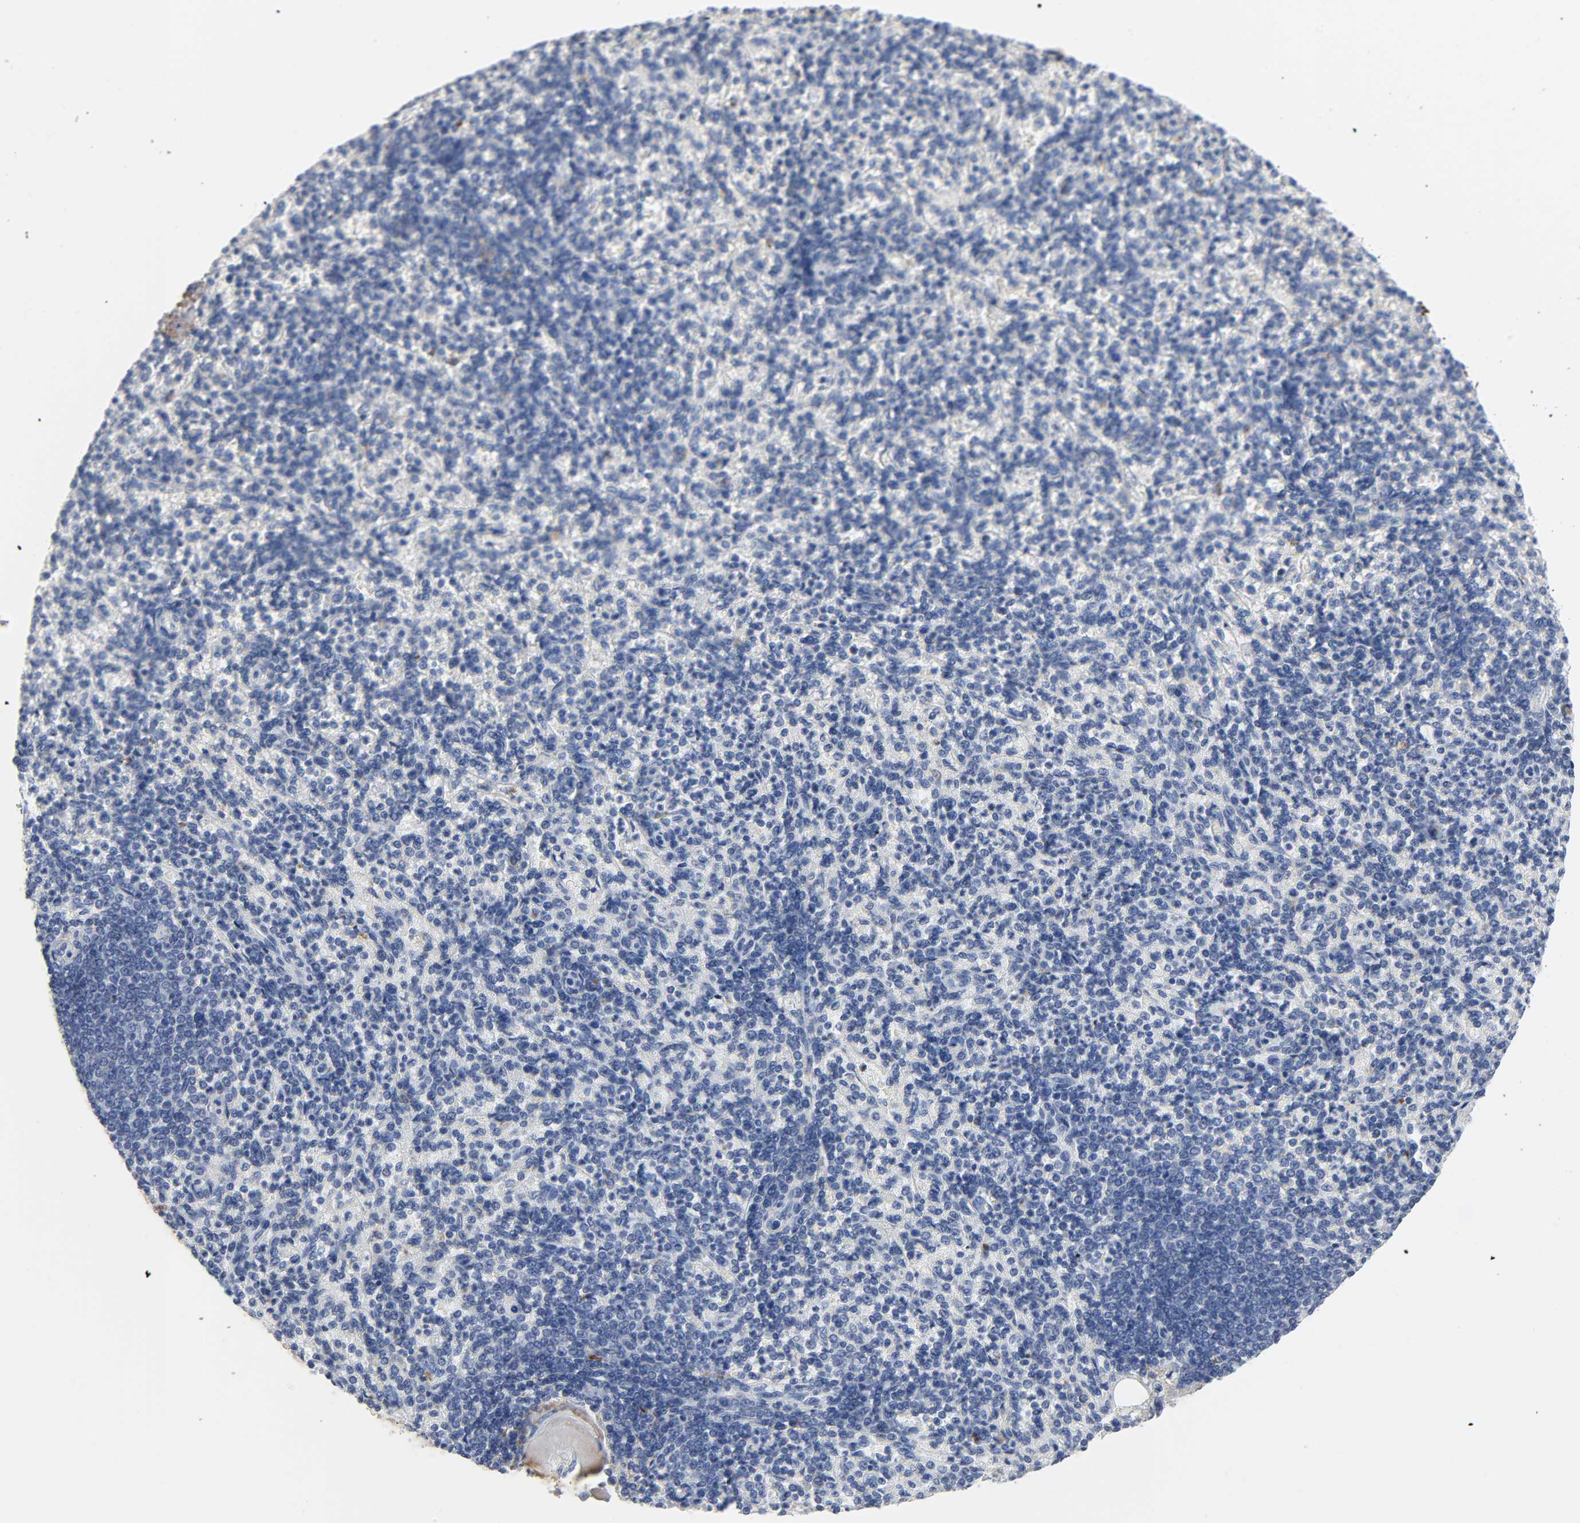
{"staining": {"intensity": "negative", "quantity": "none", "location": "none"}, "tissue": "spleen", "cell_type": "Cells in red pulp", "image_type": "normal", "snomed": [{"axis": "morphology", "description": "Normal tissue, NOS"}, {"axis": "topography", "description": "Spleen"}], "caption": "An image of spleen stained for a protein demonstrates no brown staining in cells in red pulp.", "gene": "FBLN1", "patient": {"sex": "female", "age": 74}}